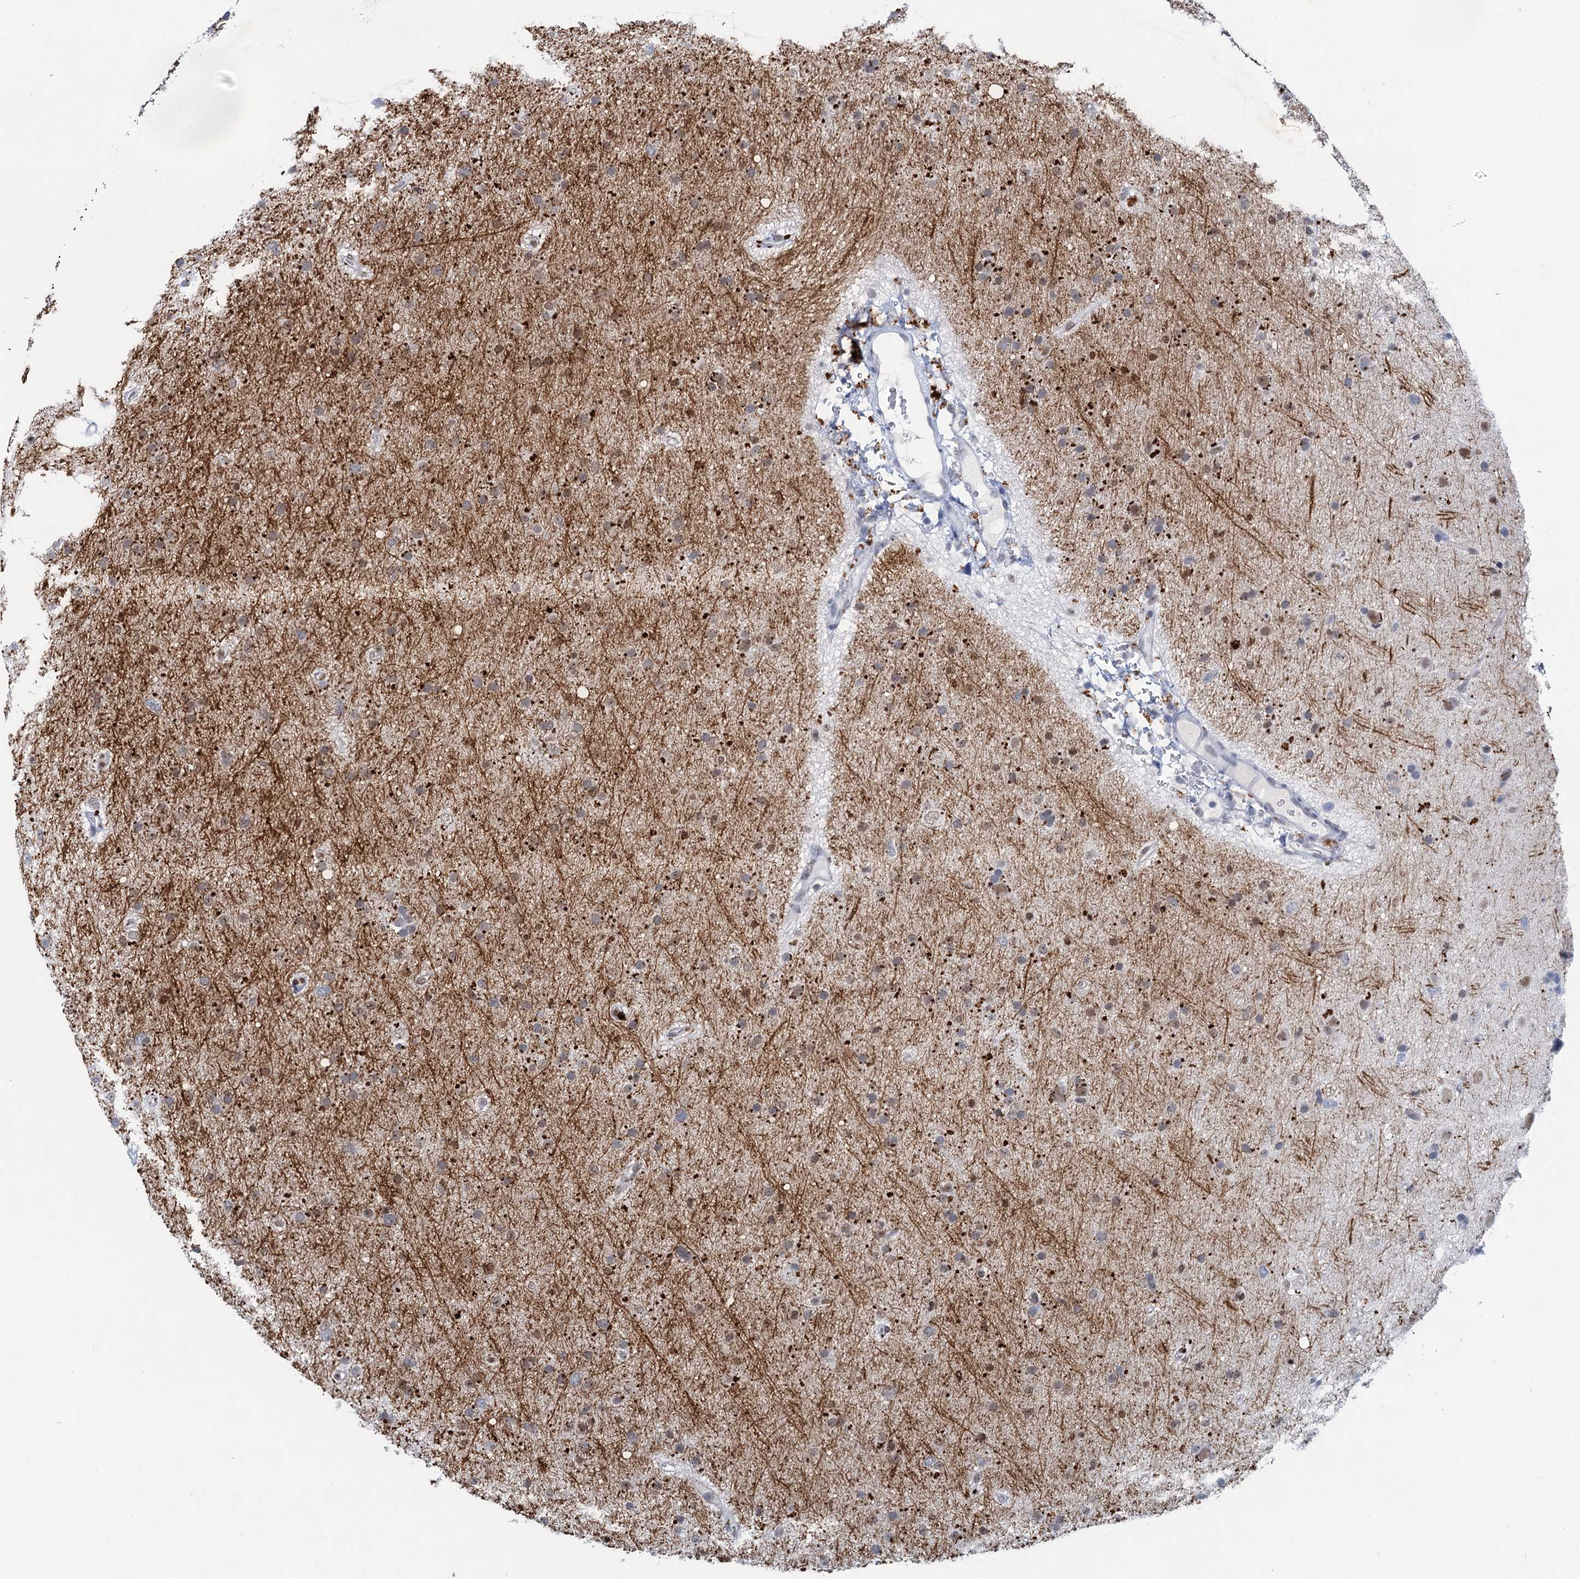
{"staining": {"intensity": "weak", "quantity": "<25%", "location": "nuclear"}, "tissue": "glioma", "cell_type": "Tumor cells", "image_type": "cancer", "snomed": [{"axis": "morphology", "description": "Glioma, malignant, Low grade"}, {"axis": "topography", "description": "Cerebral cortex"}], "caption": "Immunohistochemistry (IHC) photomicrograph of neoplastic tissue: human glioma stained with DAB displays no significant protein positivity in tumor cells.", "gene": "HAPSTR1", "patient": {"sex": "female", "age": 39}}